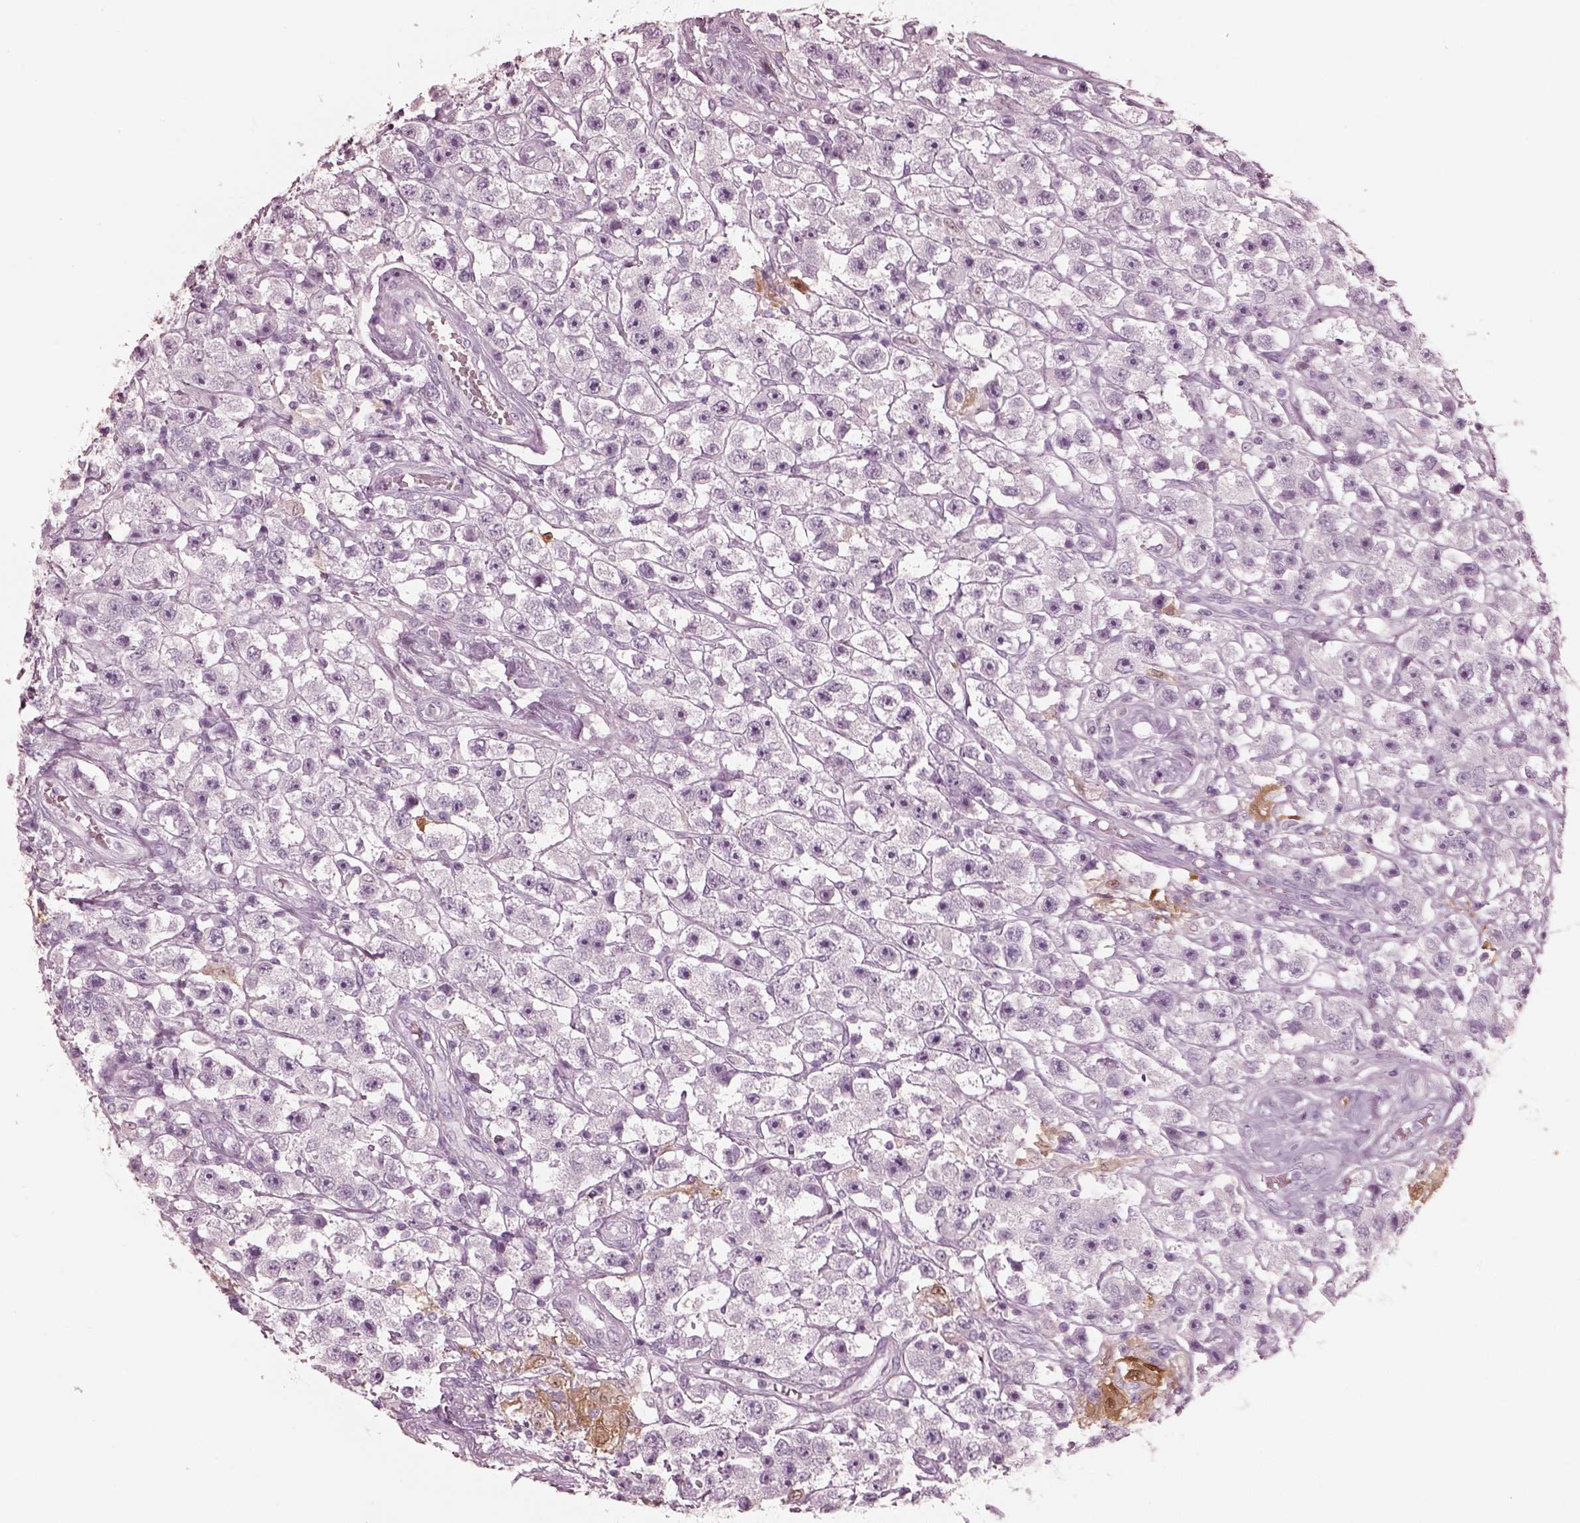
{"staining": {"intensity": "negative", "quantity": "none", "location": "none"}, "tissue": "testis cancer", "cell_type": "Tumor cells", "image_type": "cancer", "snomed": [{"axis": "morphology", "description": "Seminoma, NOS"}, {"axis": "topography", "description": "Testis"}], "caption": "Immunohistochemical staining of testis cancer displays no significant expression in tumor cells.", "gene": "C2orf81", "patient": {"sex": "male", "age": 45}}